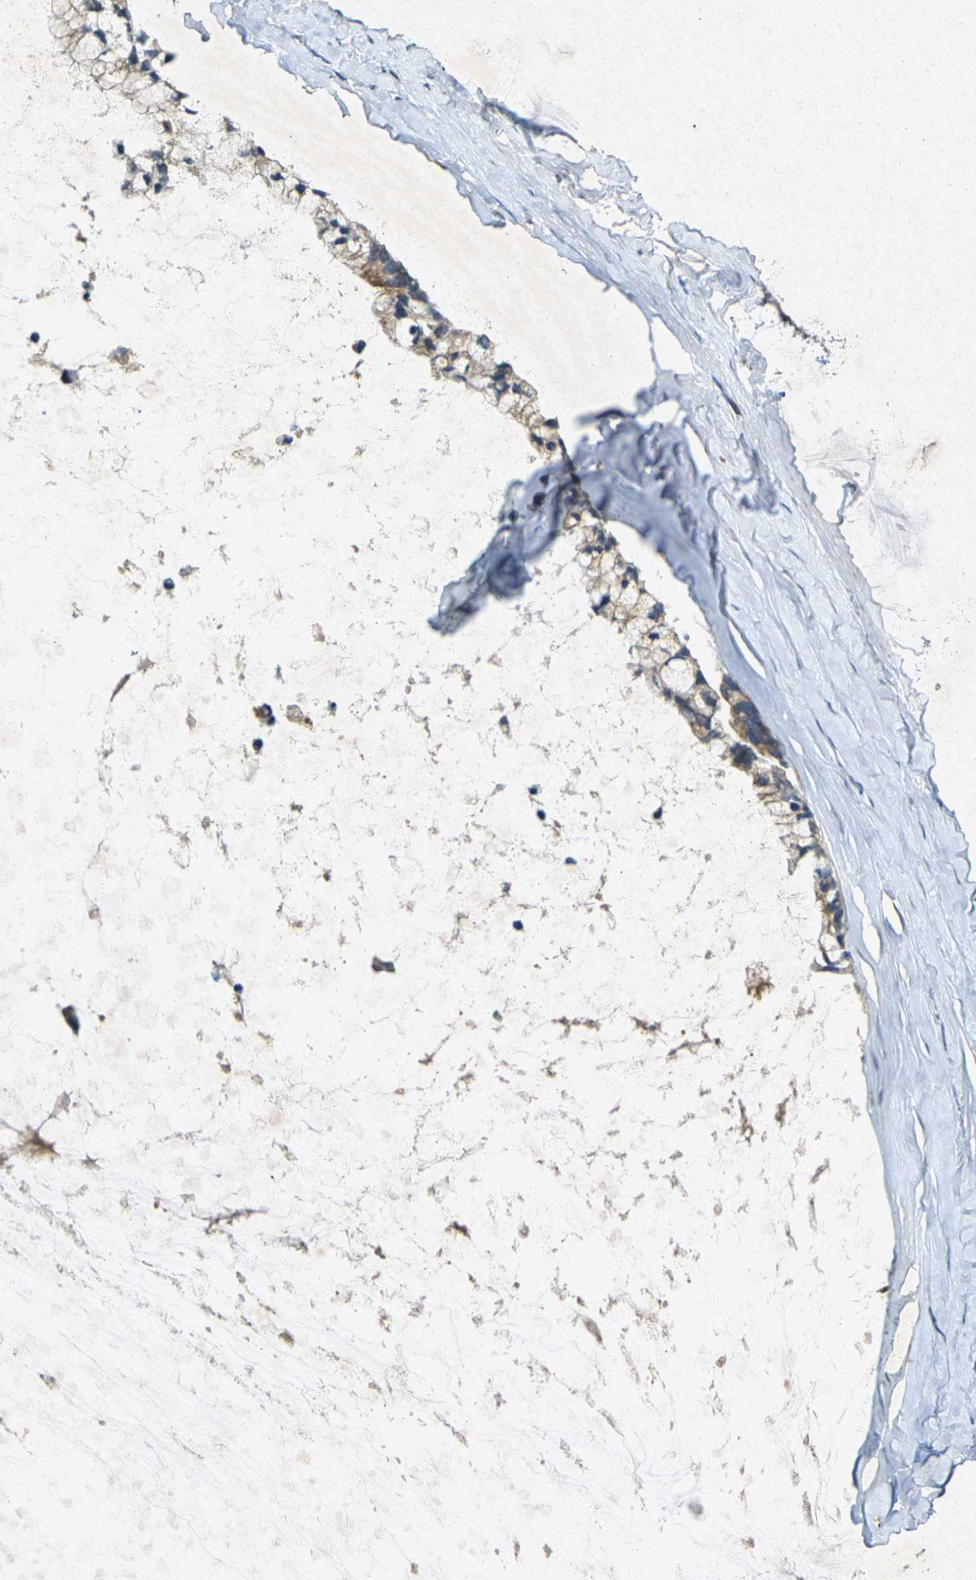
{"staining": {"intensity": "moderate", "quantity": "25%-75%", "location": "cytoplasmic/membranous"}, "tissue": "ovarian cancer", "cell_type": "Tumor cells", "image_type": "cancer", "snomed": [{"axis": "morphology", "description": "Cystadenocarcinoma, mucinous, NOS"}, {"axis": "topography", "description": "Ovary"}], "caption": "Ovarian cancer was stained to show a protein in brown. There is medium levels of moderate cytoplasmic/membranous staining in approximately 25%-75% of tumor cells. The staining is performed using DAB brown chromogen to label protein expression. The nuclei are counter-stained blue using hematoxylin.", "gene": "RGMA", "patient": {"sex": "female", "age": 39}}